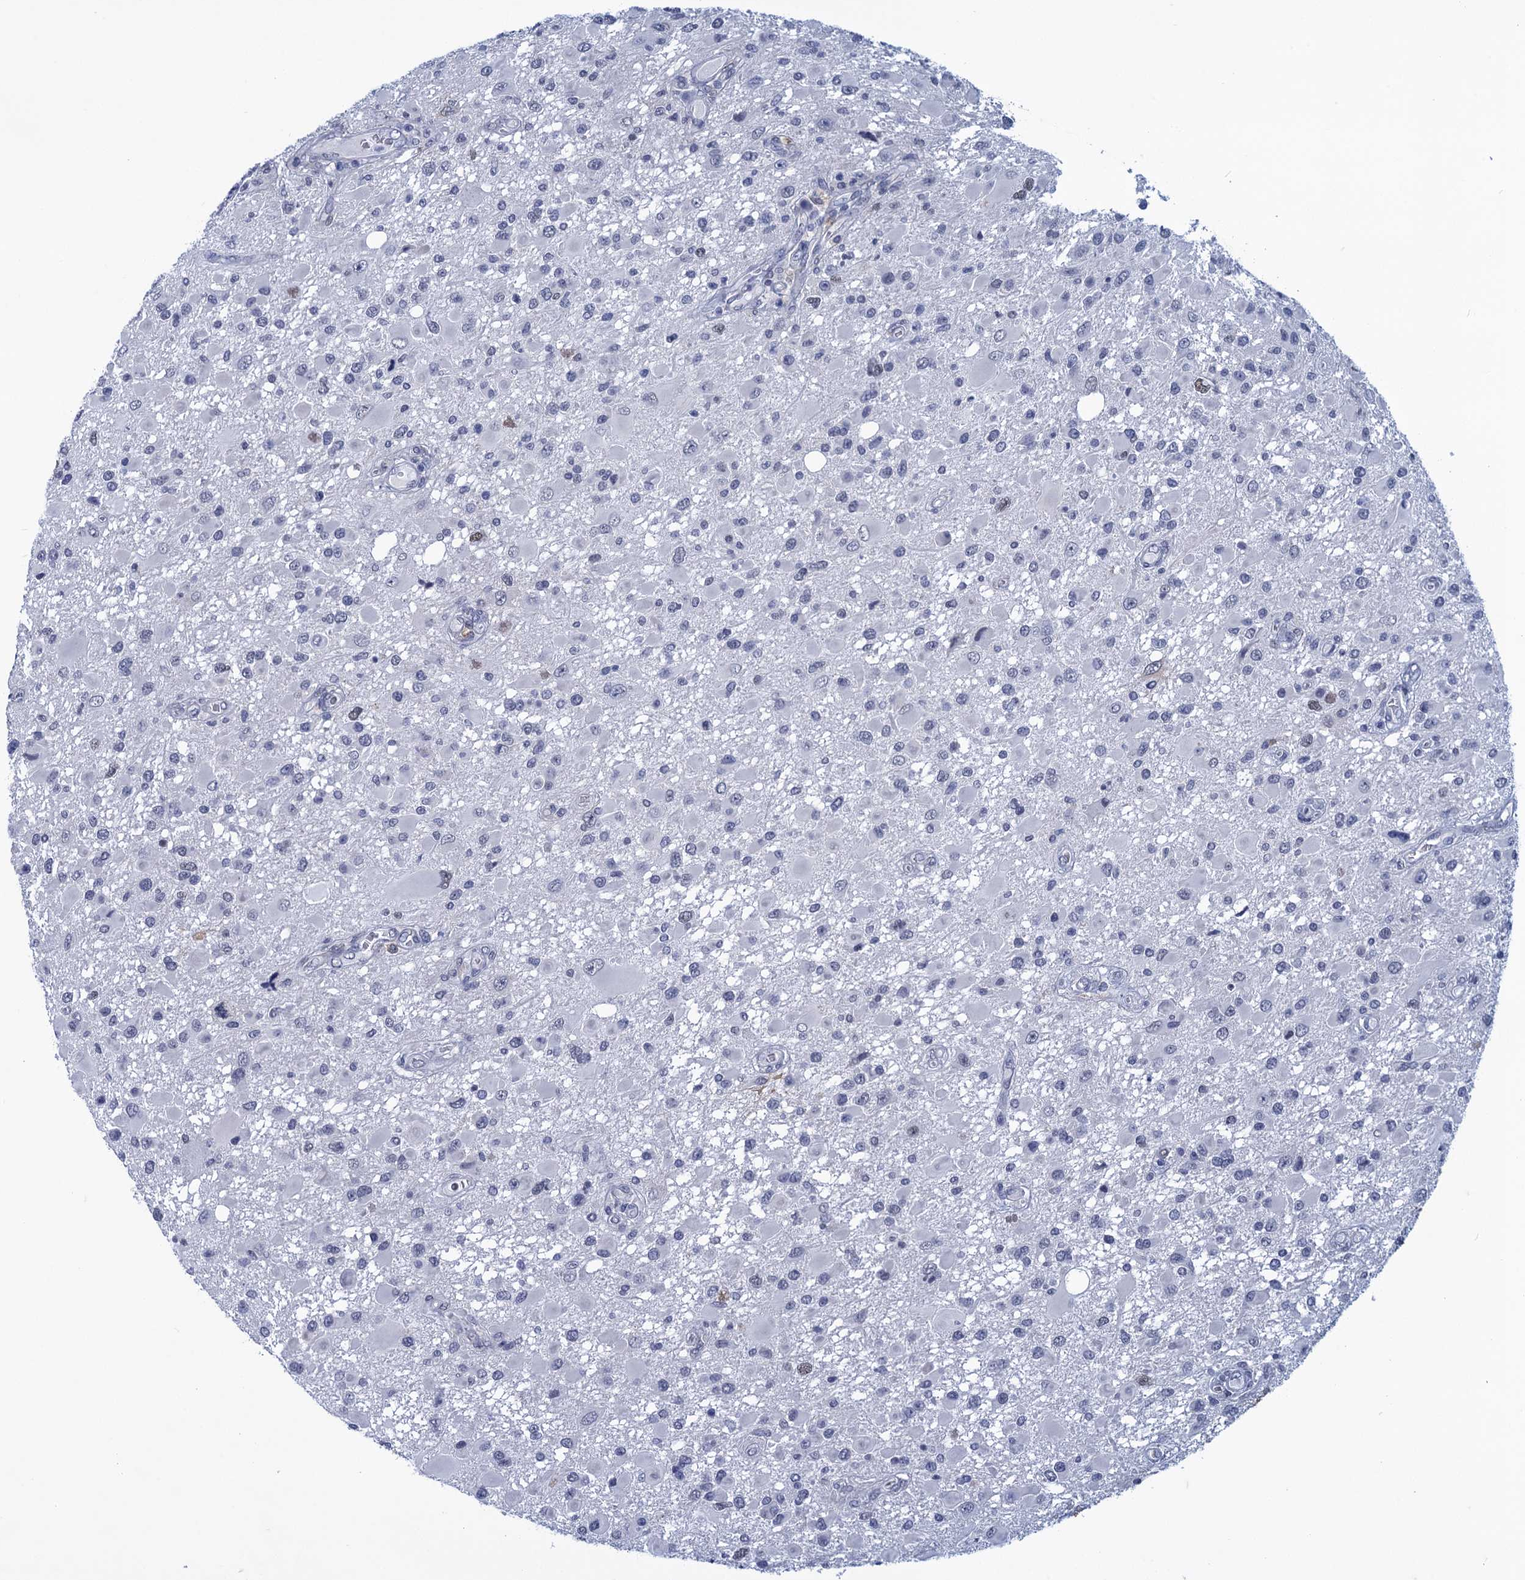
{"staining": {"intensity": "negative", "quantity": "none", "location": "none"}, "tissue": "glioma", "cell_type": "Tumor cells", "image_type": "cancer", "snomed": [{"axis": "morphology", "description": "Glioma, malignant, High grade"}, {"axis": "topography", "description": "Brain"}], "caption": "High power microscopy image of an IHC image of malignant glioma (high-grade), revealing no significant positivity in tumor cells.", "gene": "GINS3", "patient": {"sex": "male", "age": 53}}